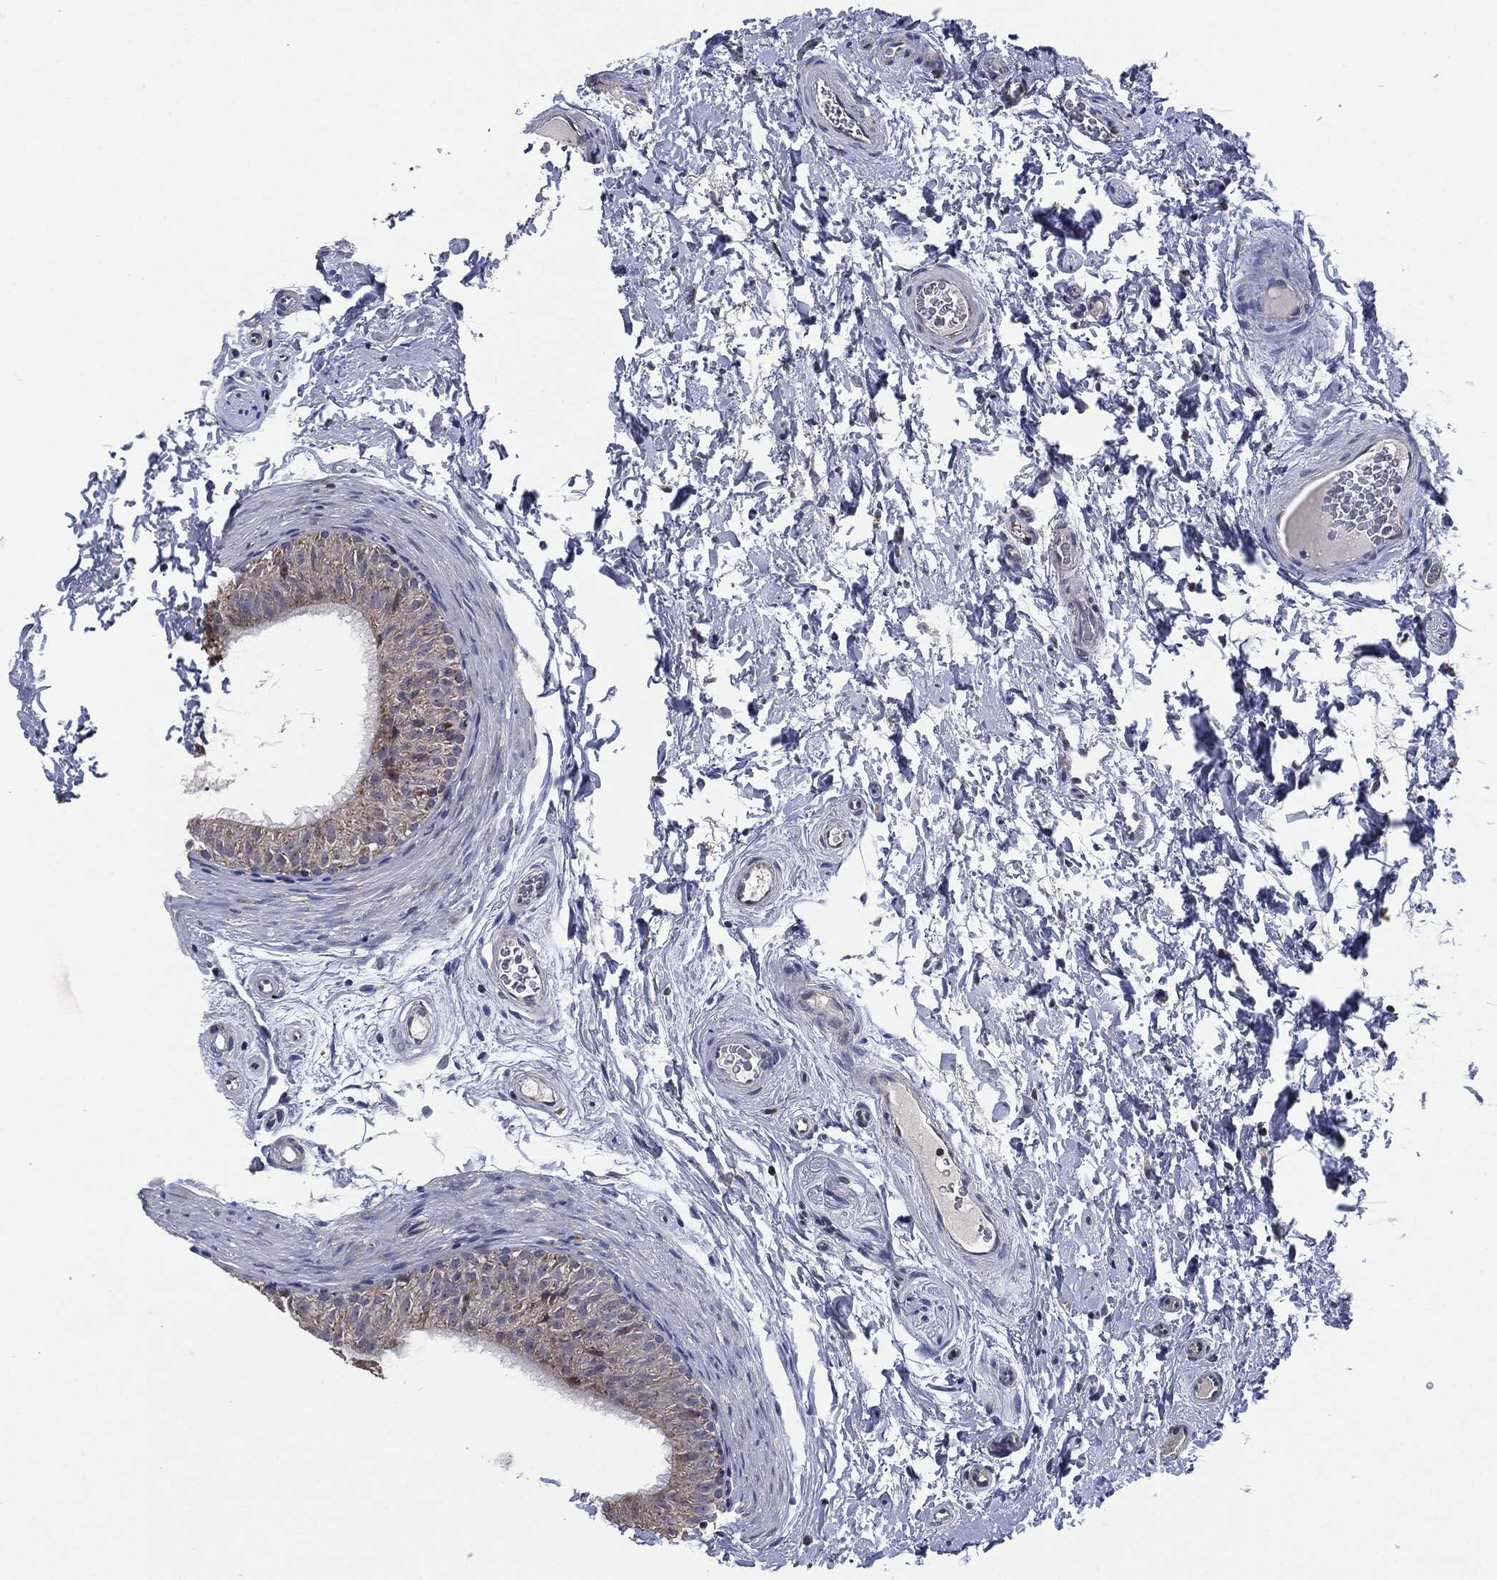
{"staining": {"intensity": "weak", "quantity": "25%-75%", "location": "cytoplasmic/membranous"}, "tissue": "epididymis", "cell_type": "Glandular cells", "image_type": "normal", "snomed": [{"axis": "morphology", "description": "Normal tissue, NOS"}, {"axis": "topography", "description": "Epididymis"}], "caption": "Brown immunohistochemical staining in unremarkable epididymis exhibits weak cytoplasmic/membranous positivity in about 25%-75% of glandular cells.", "gene": "NDUFV2", "patient": {"sex": "male", "age": 34}}